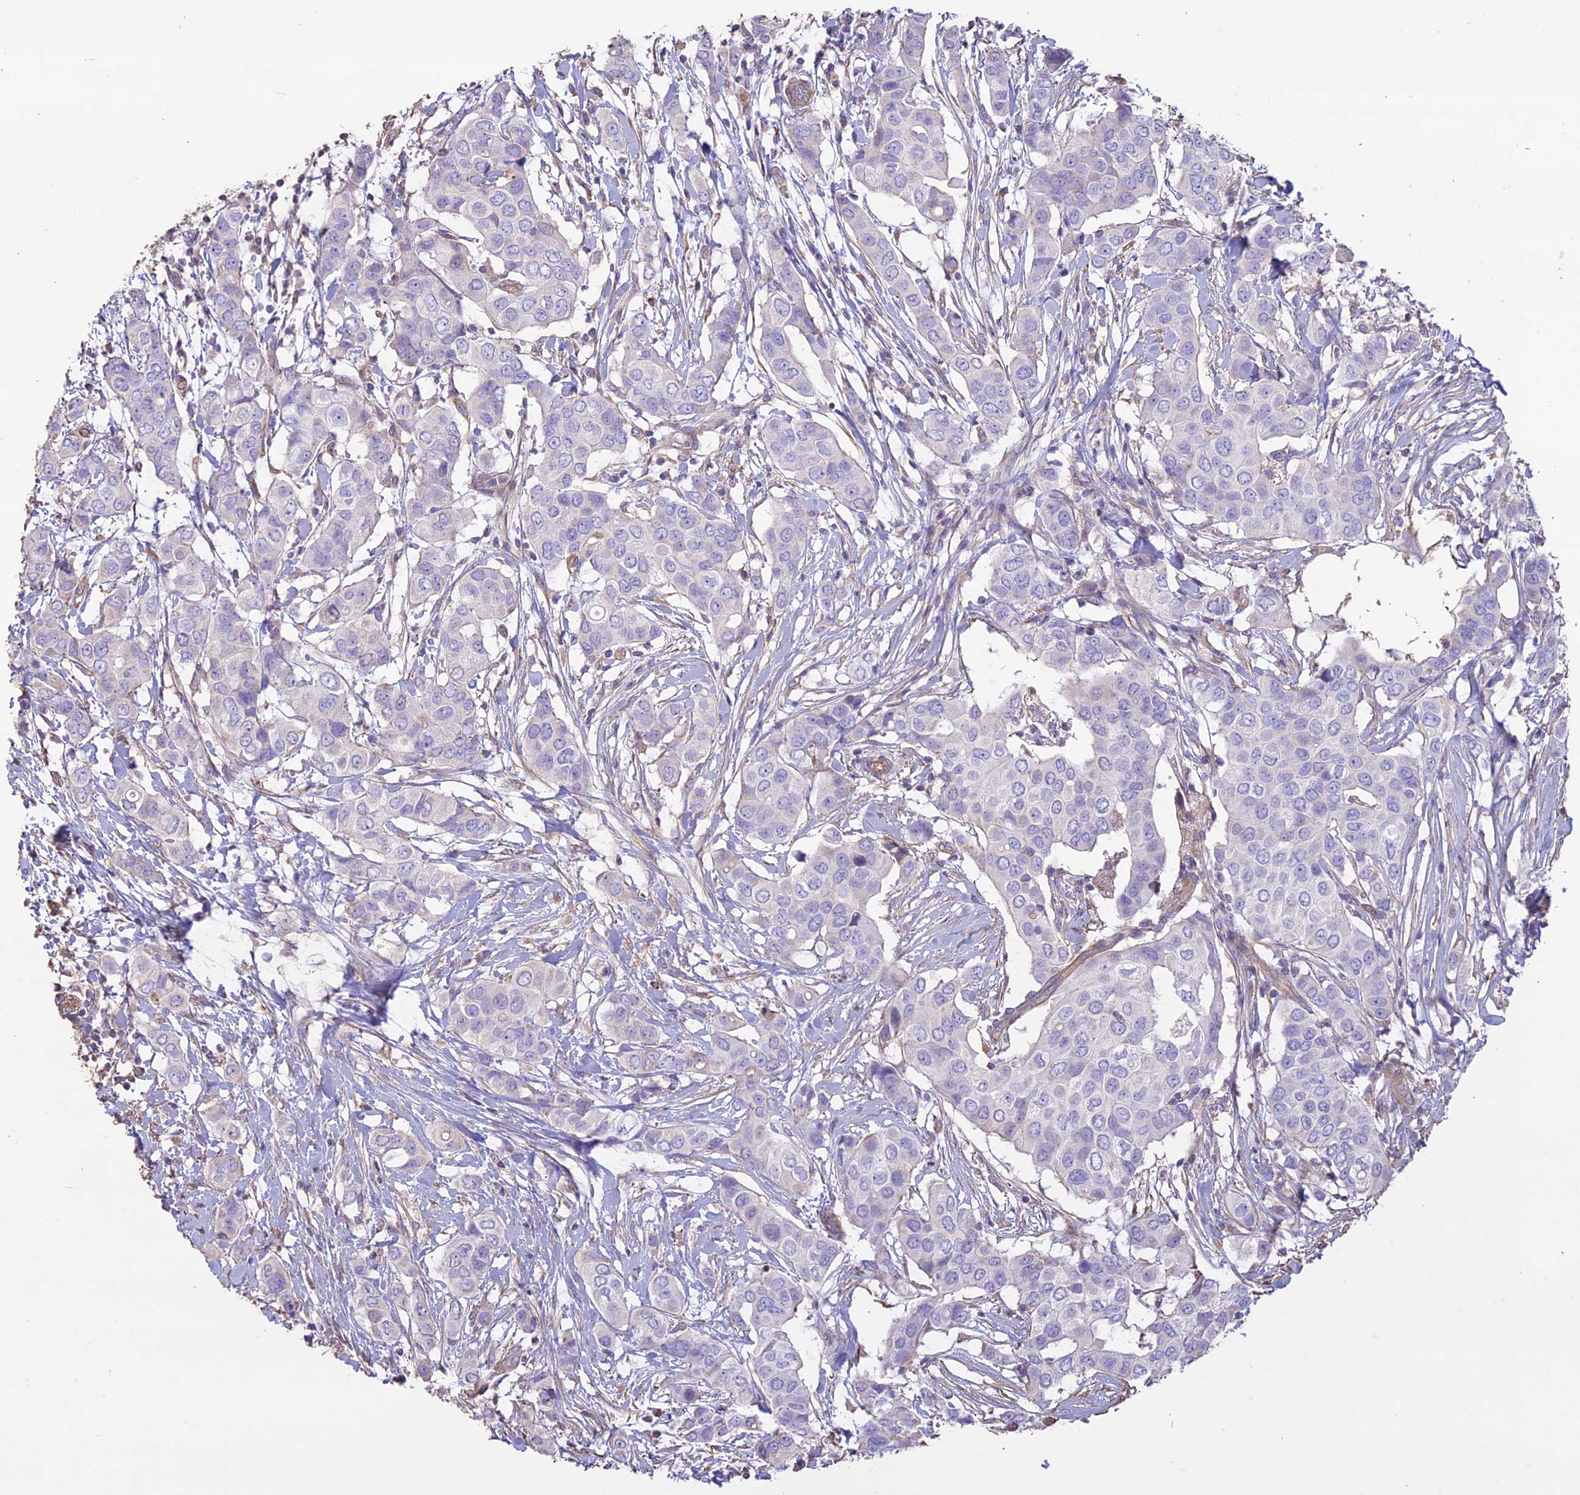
{"staining": {"intensity": "negative", "quantity": "none", "location": "none"}, "tissue": "breast cancer", "cell_type": "Tumor cells", "image_type": "cancer", "snomed": [{"axis": "morphology", "description": "Lobular carcinoma"}, {"axis": "topography", "description": "Breast"}], "caption": "Immunohistochemical staining of breast cancer (lobular carcinoma) displays no significant staining in tumor cells.", "gene": "CCDC148", "patient": {"sex": "female", "age": 51}}